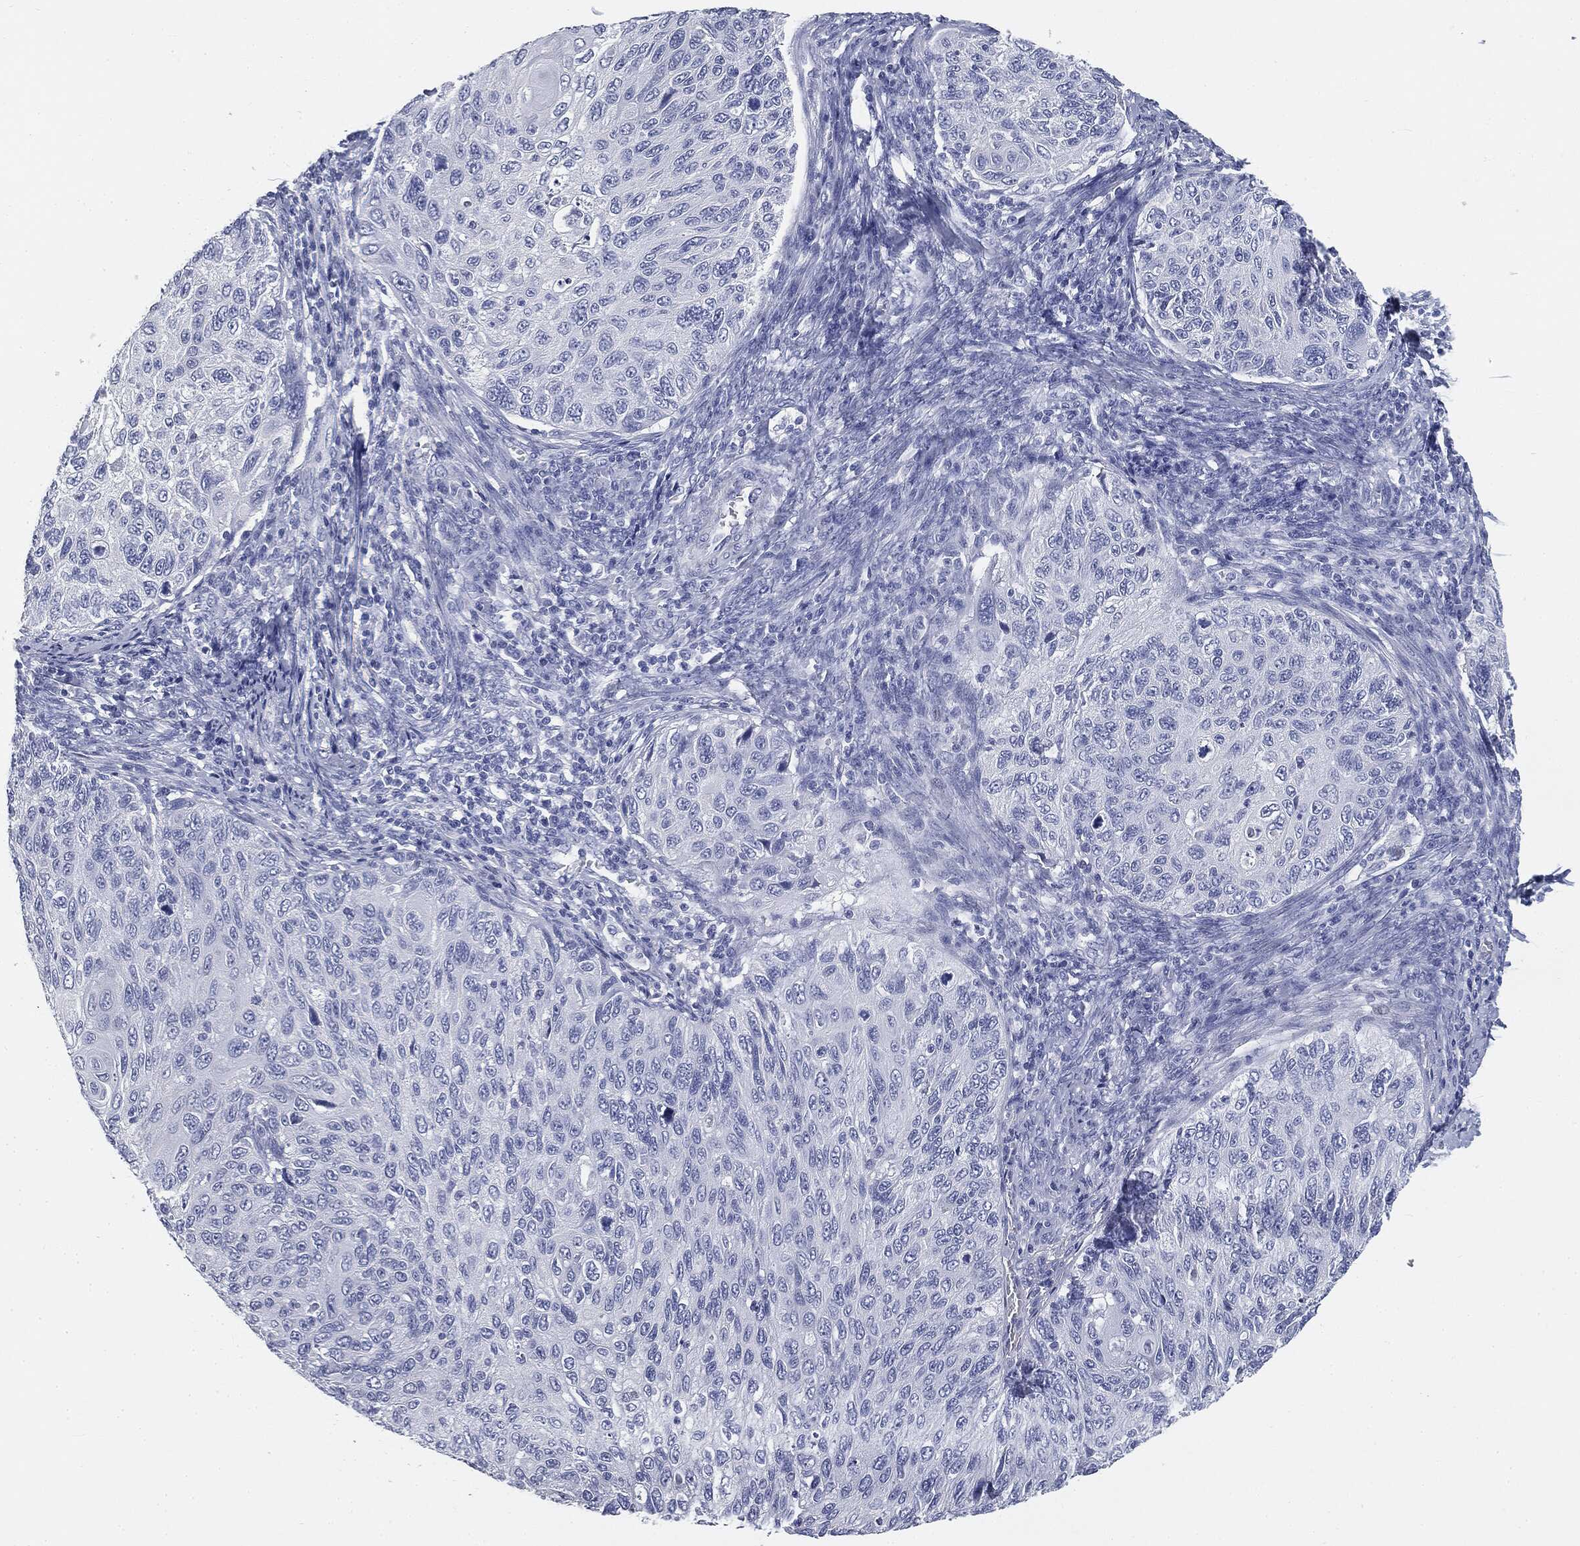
{"staining": {"intensity": "negative", "quantity": "none", "location": "none"}, "tissue": "cervical cancer", "cell_type": "Tumor cells", "image_type": "cancer", "snomed": [{"axis": "morphology", "description": "Squamous cell carcinoma, NOS"}, {"axis": "topography", "description": "Cervix"}], "caption": "Immunohistochemistry (IHC) of cervical cancer (squamous cell carcinoma) displays no expression in tumor cells. (Brightfield microscopy of DAB IHC at high magnification).", "gene": "CUZD1", "patient": {"sex": "female", "age": 70}}